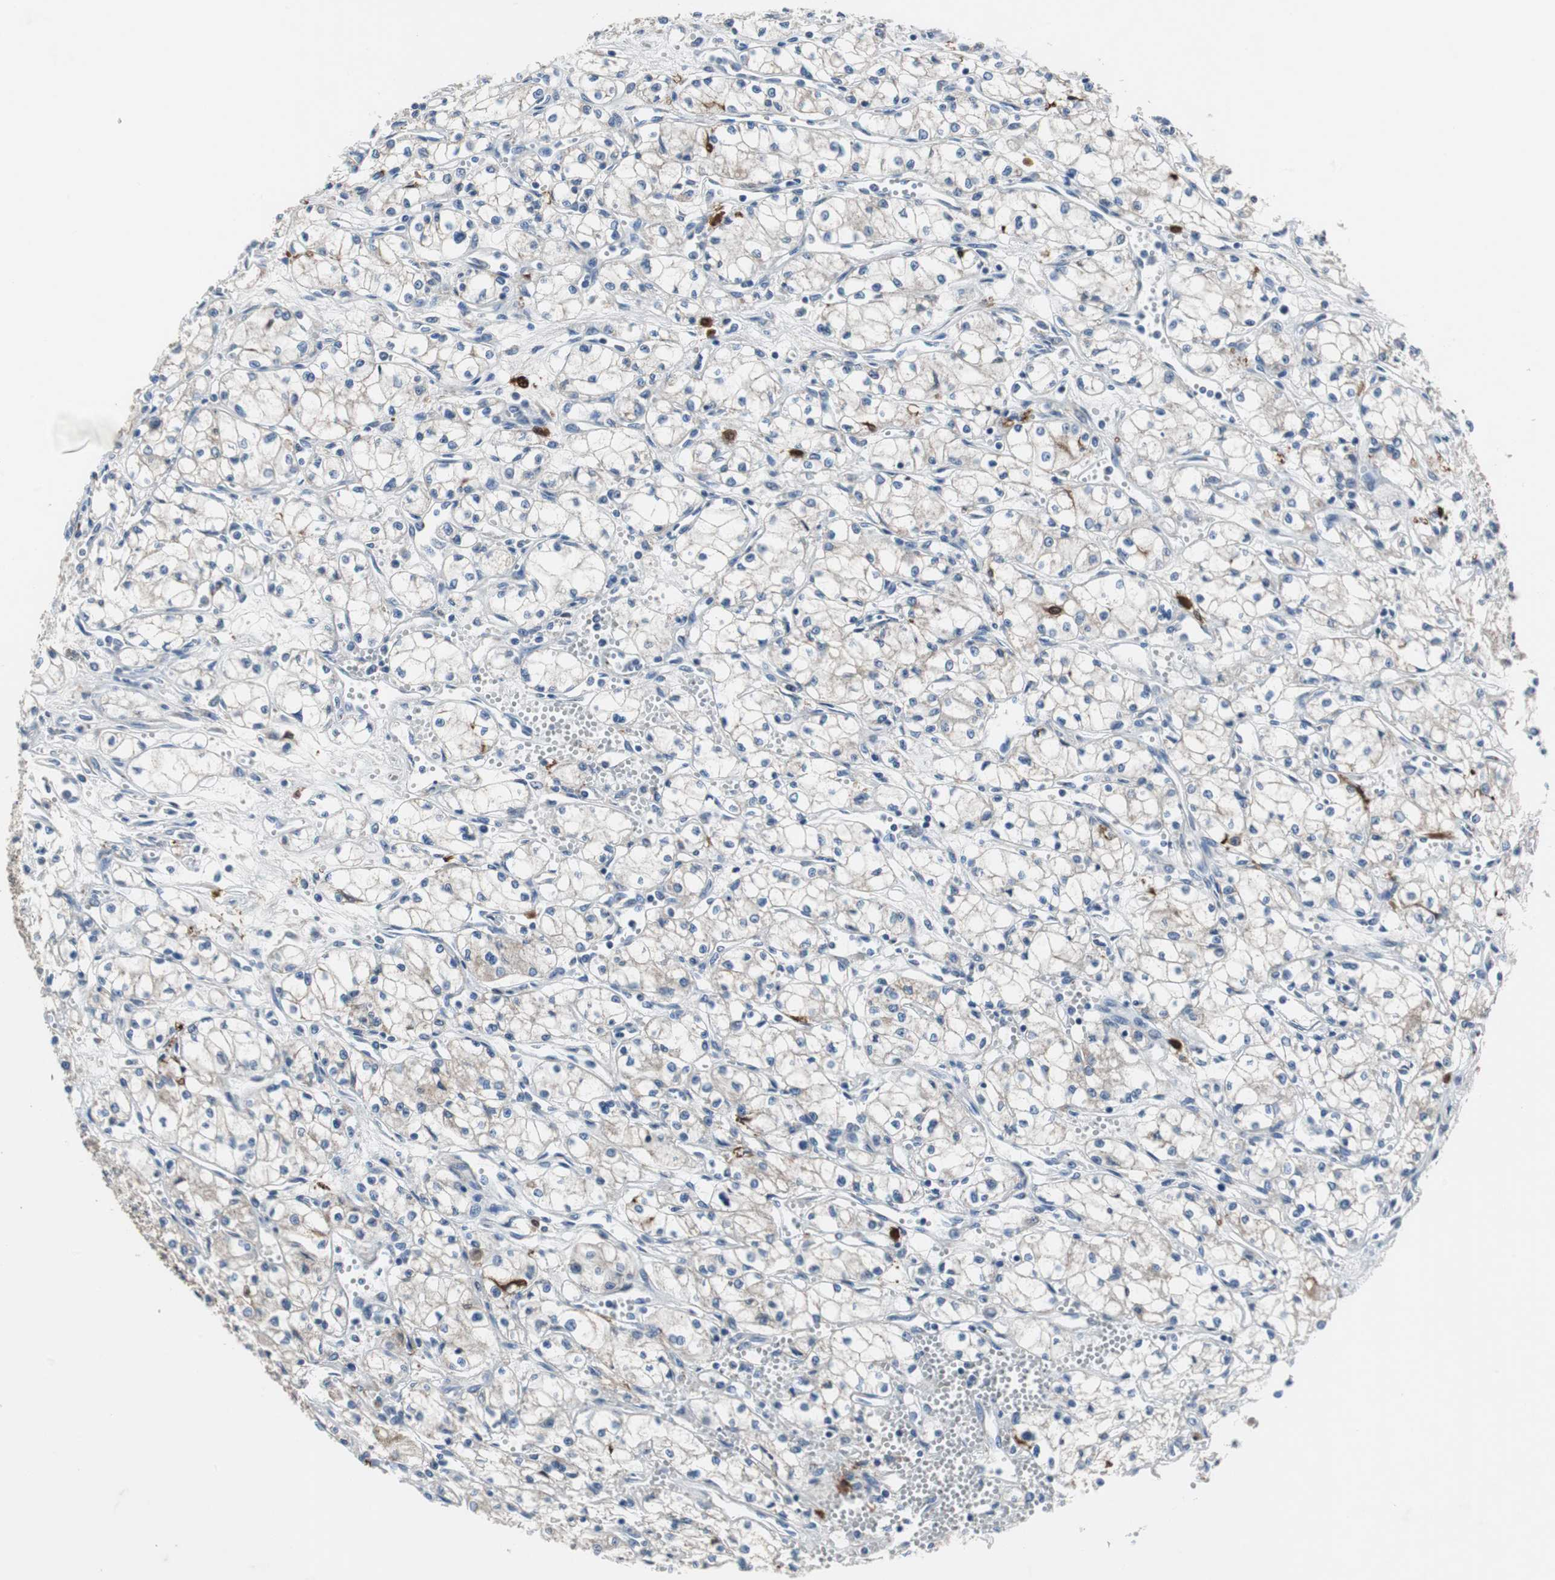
{"staining": {"intensity": "weak", "quantity": "<25%", "location": "cytoplasmic/membranous"}, "tissue": "renal cancer", "cell_type": "Tumor cells", "image_type": "cancer", "snomed": [{"axis": "morphology", "description": "Normal tissue, NOS"}, {"axis": "morphology", "description": "Adenocarcinoma, NOS"}, {"axis": "topography", "description": "Kidney"}], "caption": "There is no significant expression in tumor cells of renal cancer (adenocarcinoma).", "gene": "CALB2", "patient": {"sex": "male", "age": 59}}